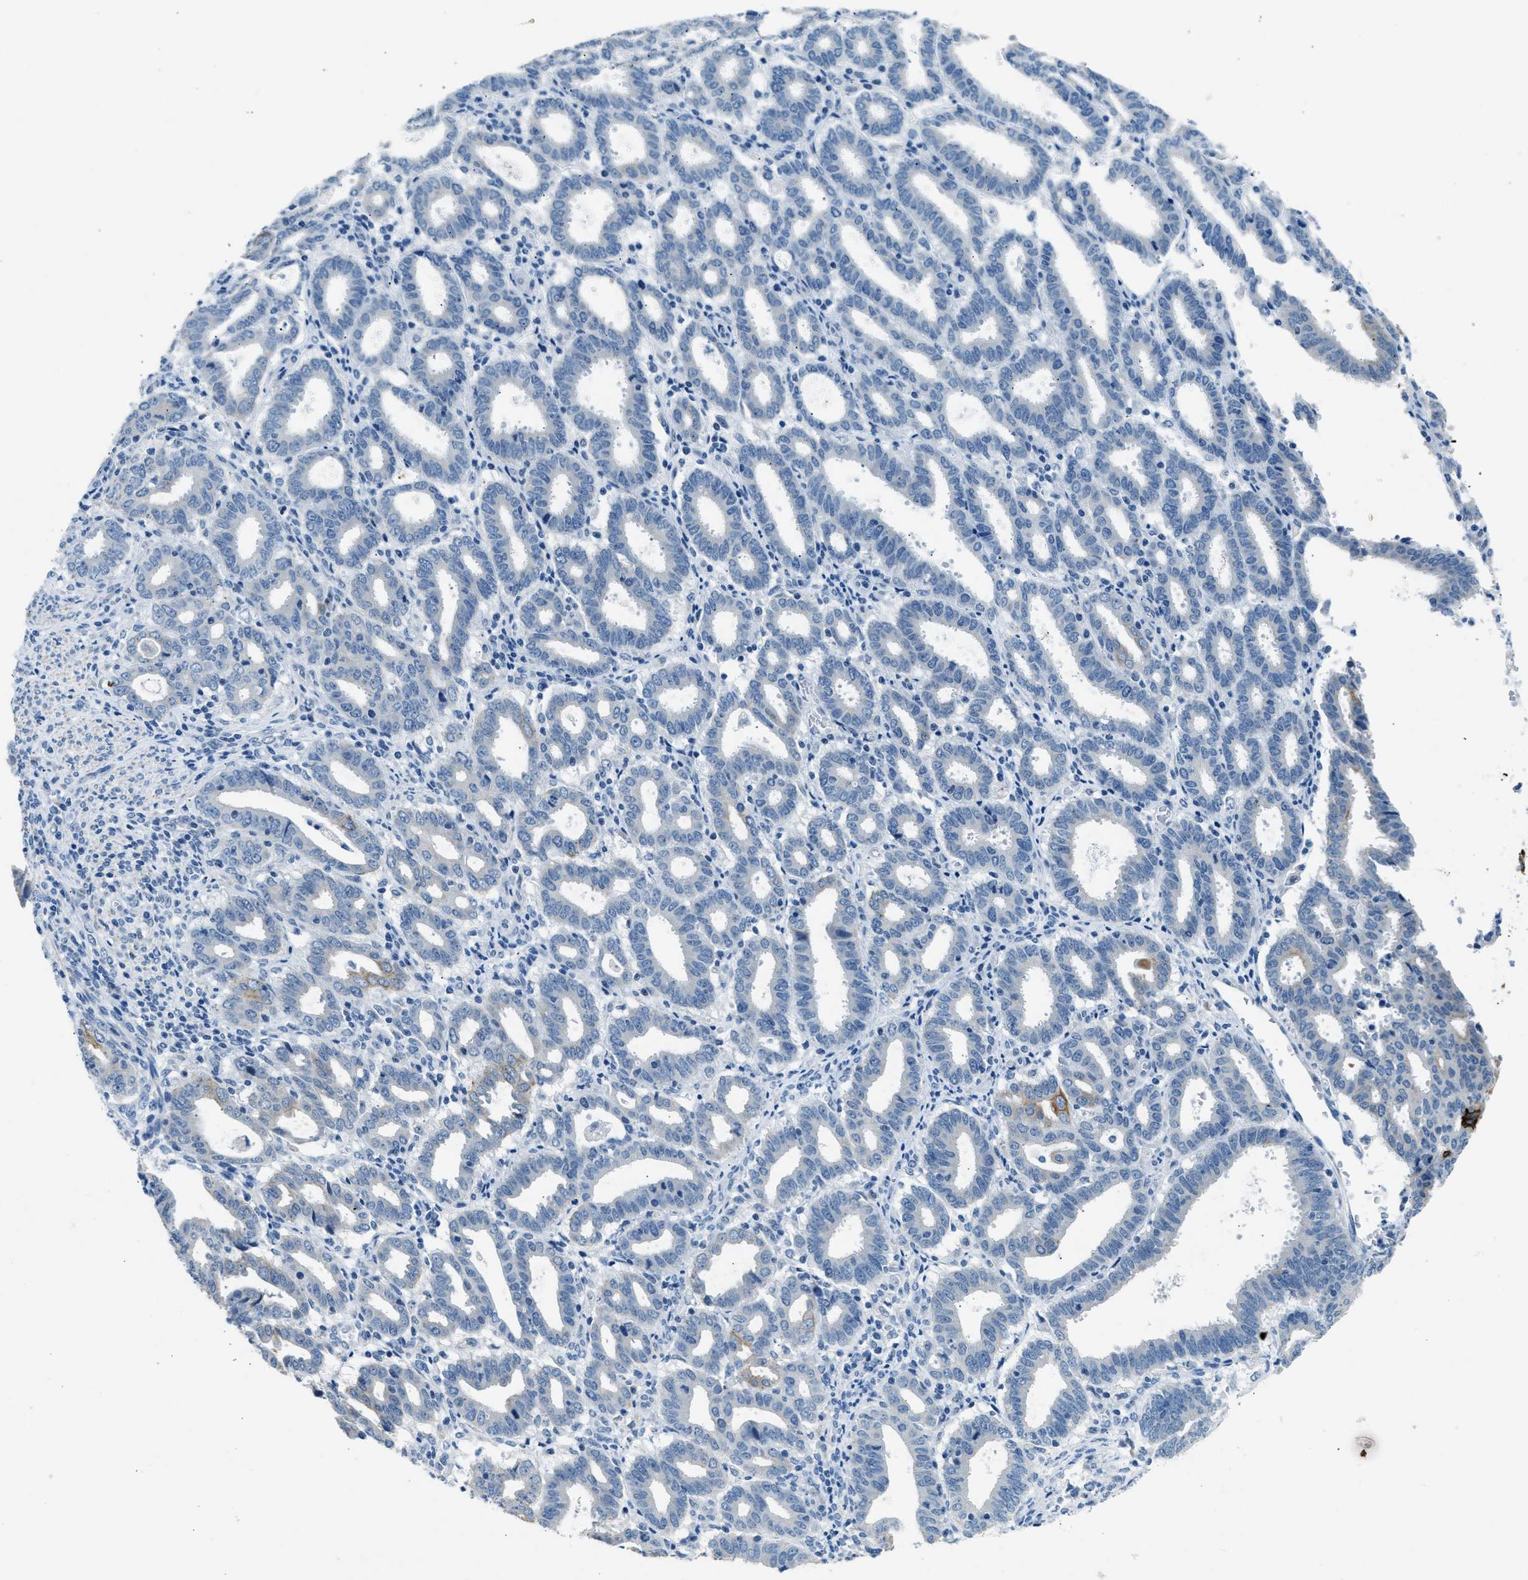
{"staining": {"intensity": "negative", "quantity": "none", "location": "none"}, "tissue": "endometrial cancer", "cell_type": "Tumor cells", "image_type": "cancer", "snomed": [{"axis": "morphology", "description": "Adenocarcinoma, NOS"}, {"axis": "topography", "description": "Uterus"}], "caption": "An image of endometrial cancer (adenocarcinoma) stained for a protein shows no brown staining in tumor cells.", "gene": "CFAP20", "patient": {"sex": "female", "age": 83}}